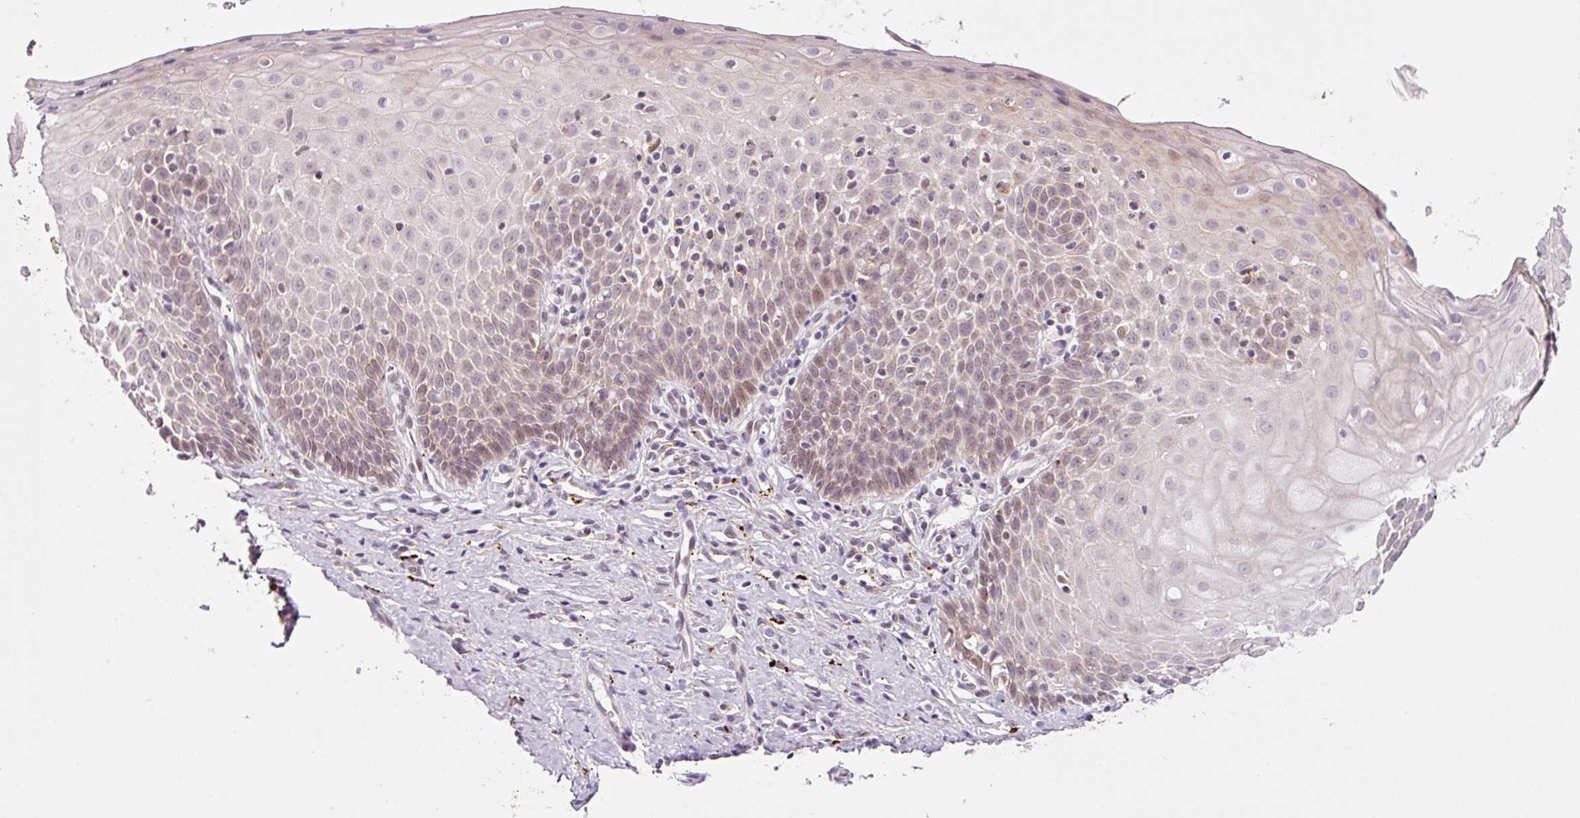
{"staining": {"intensity": "weak", "quantity": ">75%", "location": "cytoplasmic/membranous"}, "tissue": "cervix", "cell_type": "Glandular cells", "image_type": "normal", "snomed": [{"axis": "morphology", "description": "Normal tissue, NOS"}, {"axis": "topography", "description": "Cervix"}], "caption": "Immunohistochemistry (IHC) micrograph of normal cervix: human cervix stained using IHC shows low levels of weak protein expression localized specifically in the cytoplasmic/membranous of glandular cells, appearing as a cytoplasmic/membranous brown color.", "gene": "ZNF639", "patient": {"sex": "female", "age": 36}}